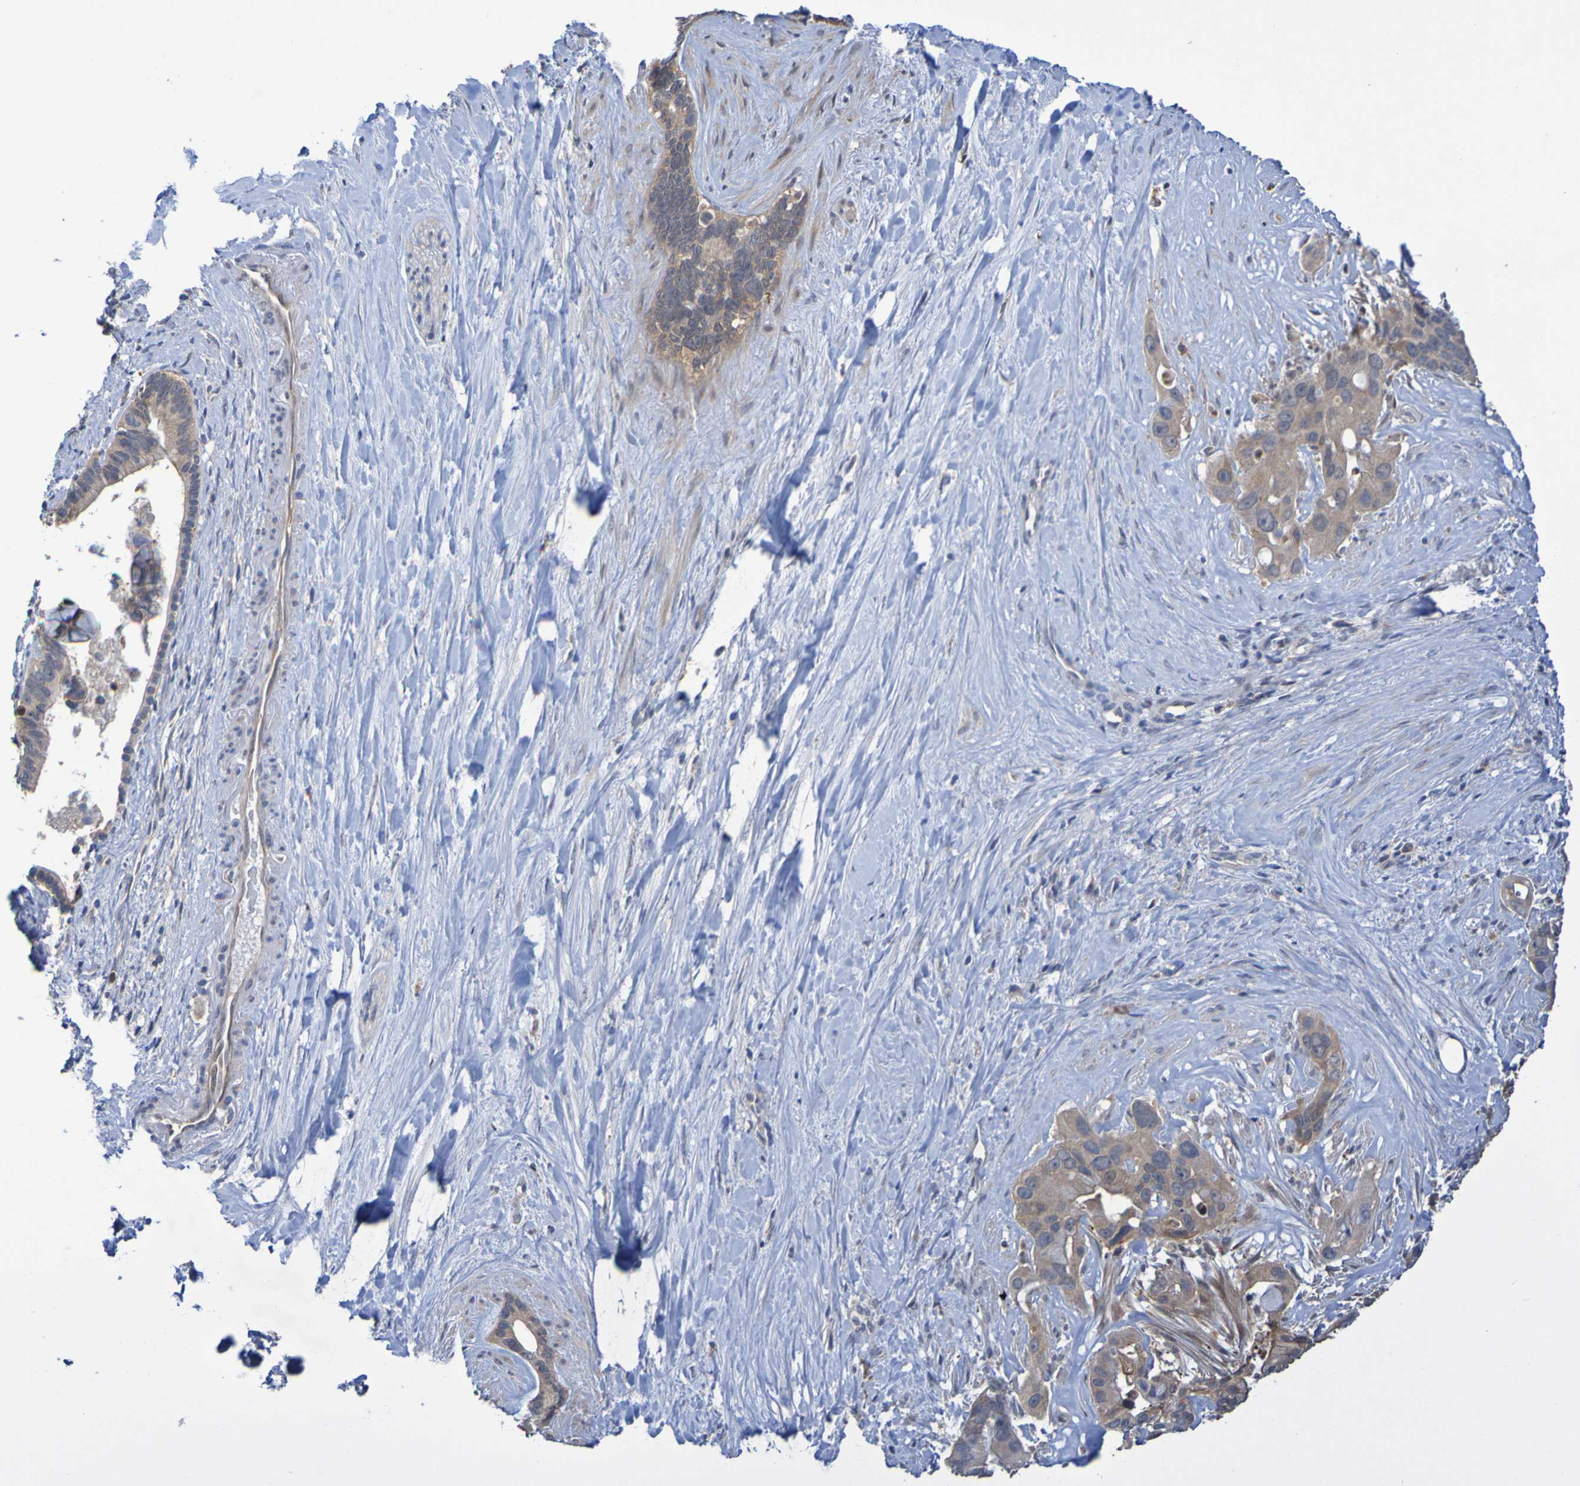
{"staining": {"intensity": "moderate", "quantity": ">75%", "location": "cytoplasmic/membranous"}, "tissue": "liver cancer", "cell_type": "Tumor cells", "image_type": "cancer", "snomed": [{"axis": "morphology", "description": "Cholangiocarcinoma"}, {"axis": "topography", "description": "Liver"}], "caption": "An IHC histopathology image of neoplastic tissue is shown. Protein staining in brown labels moderate cytoplasmic/membranous positivity in liver cancer within tumor cells.", "gene": "C3orf18", "patient": {"sex": "female", "age": 65}}